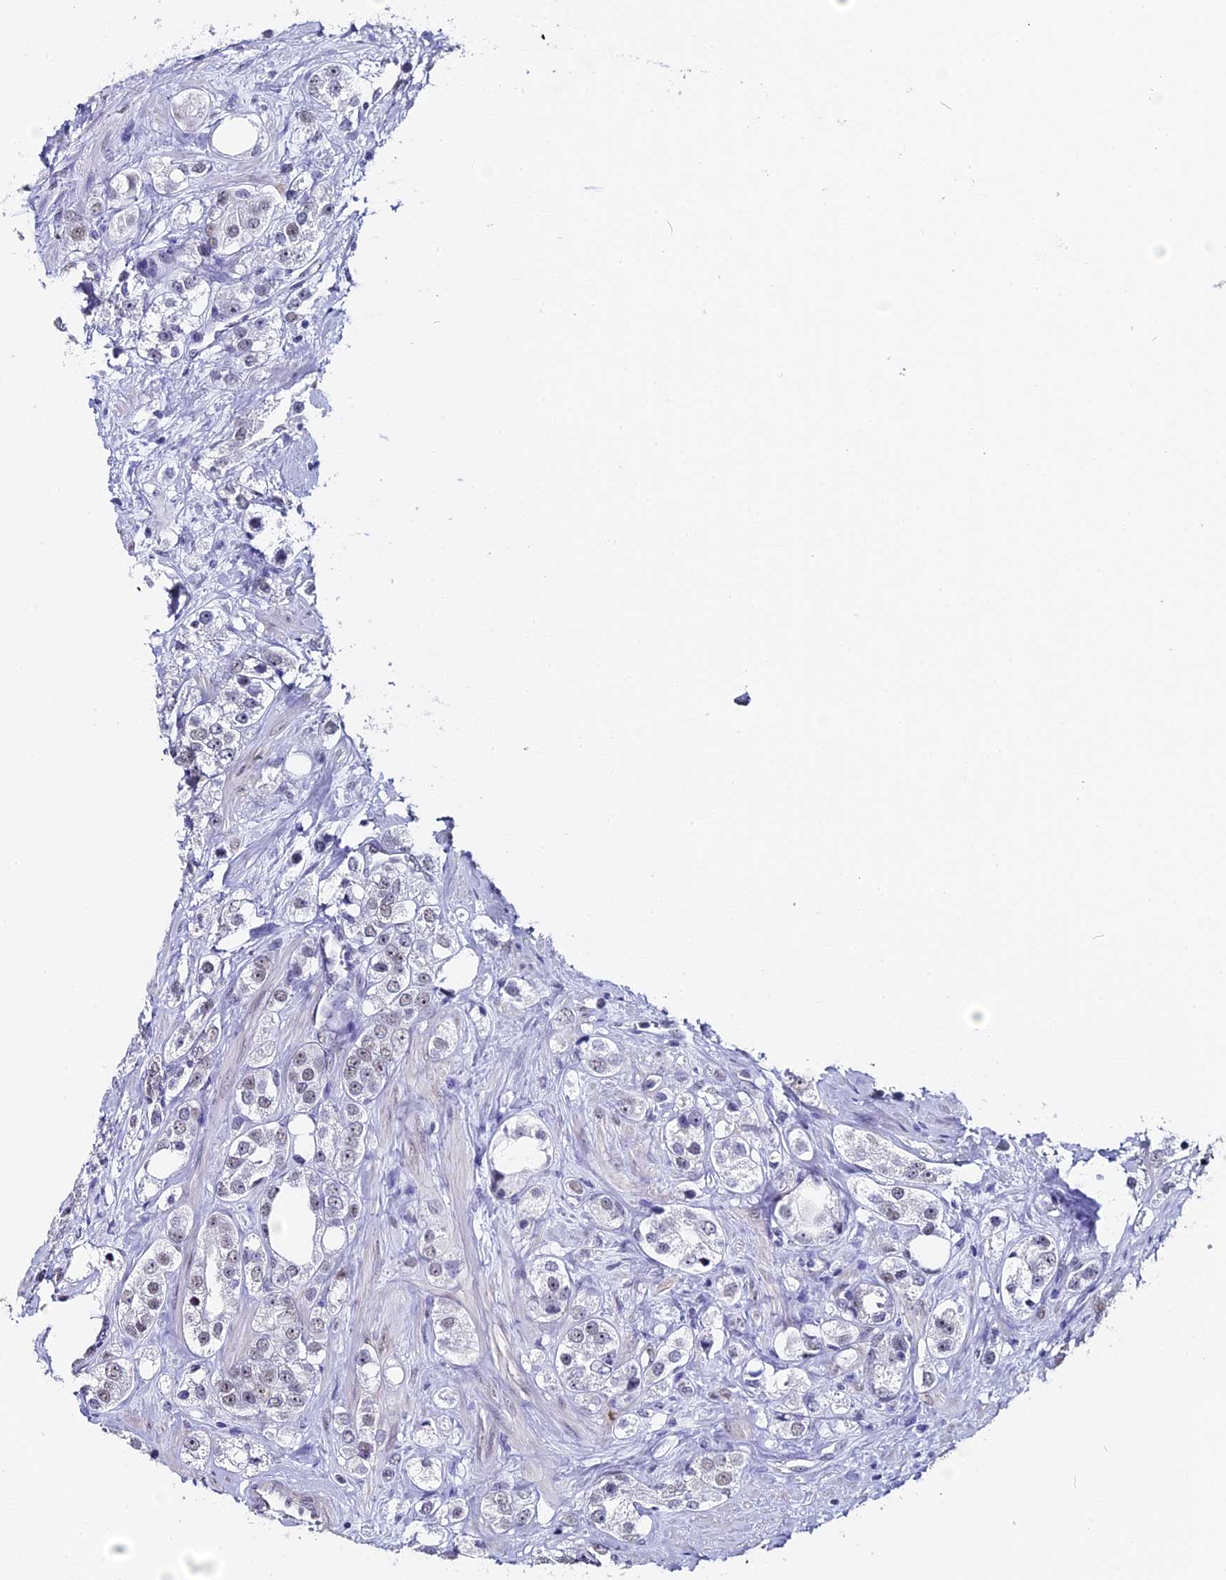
{"staining": {"intensity": "weak", "quantity": "<25%", "location": "nuclear"}, "tissue": "prostate cancer", "cell_type": "Tumor cells", "image_type": "cancer", "snomed": [{"axis": "morphology", "description": "Adenocarcinoma, NOS"}, {"axis": "topography", "description": "Prostate"}], "caption": "Immunohistochemistry of prostate cancer exhibits no expression in tumor cells.", "gene": "CD2BP2", "patient": {"sex": "male", "age": 79}}